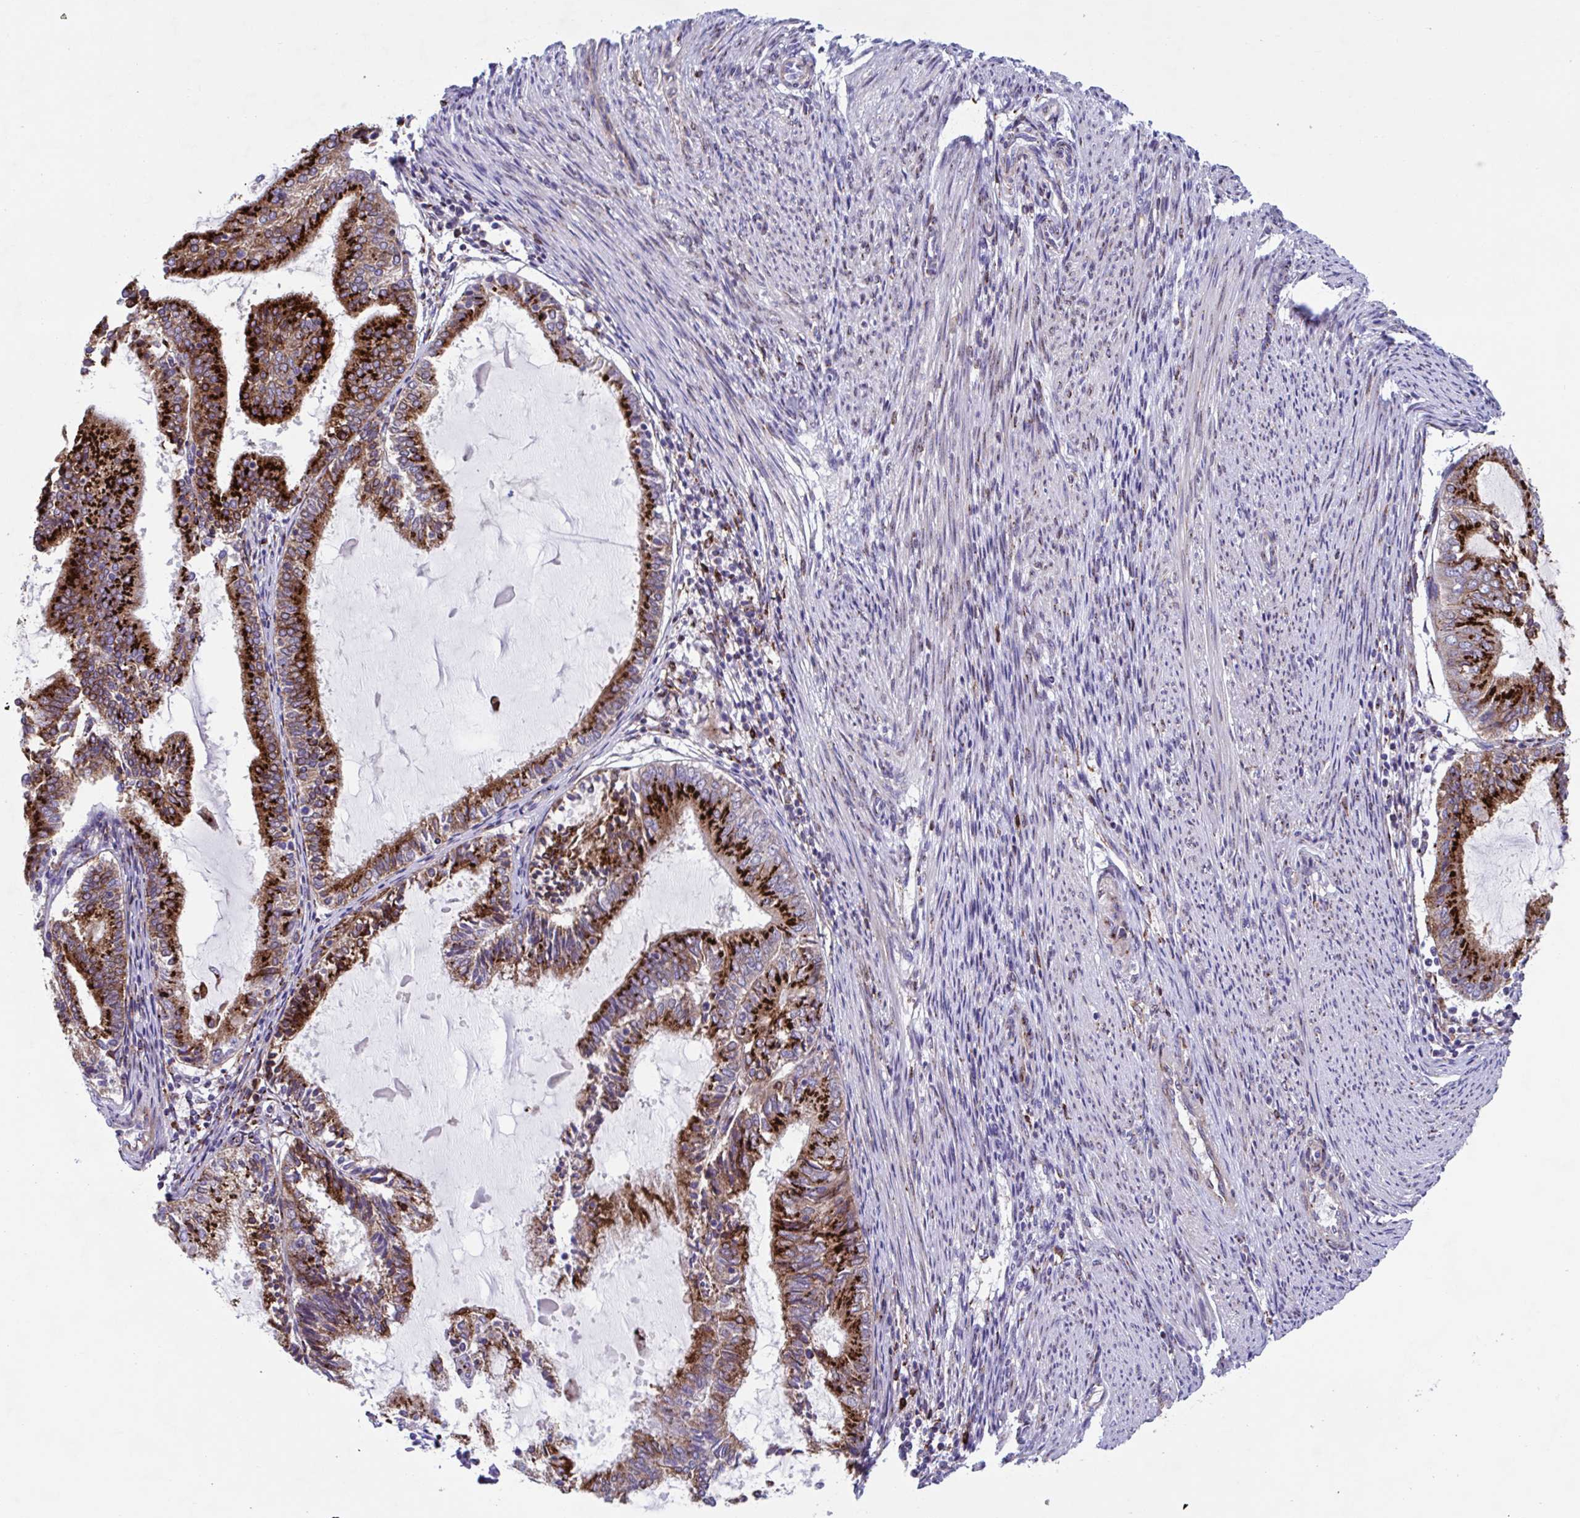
{"staining": {"intensity": "strong", "quantity": "25%-75%", "location": "cytoplasmic/membranous"}, "tissue": "endometrial cancer", "cell_type": "Tumor cells", "image_type": "cancer", "snomed": [{"axis": "morphology", "description": "Adenocarcinoma, NOS"}, {"axis": "topography", "description": "Endometrium"}], "caption": "Strong cytoplasmic/membranous positivity for a protein is seen in approximately 25%-75% of tumor cells of endometrial cancer (adenocarcinoma) using immunohistochemistry.", "gene": "RFK", "patient": {"sex": "female", "age": 81}}